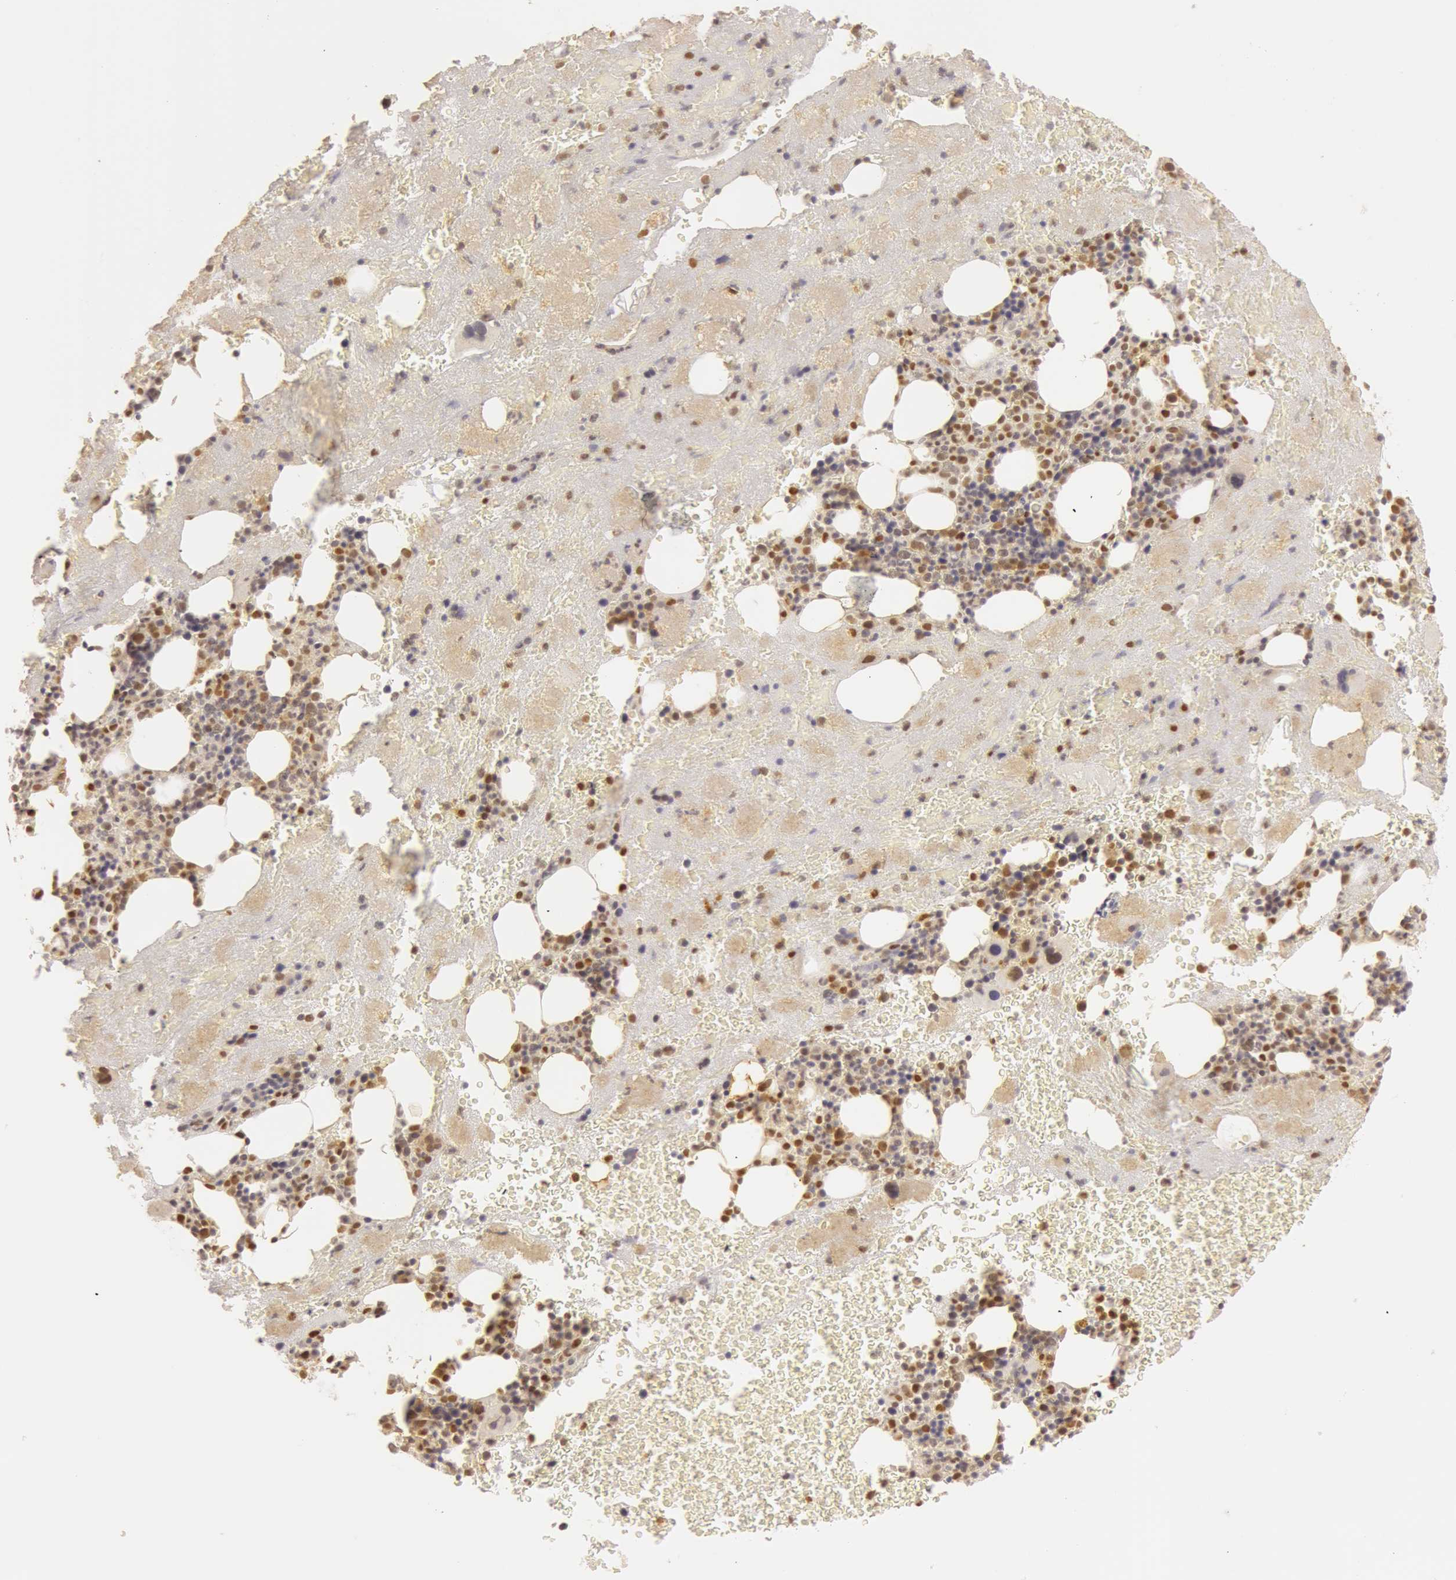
{"staining": {"intensity": "moderate", "quantity": "25%-75%", "location": "nuclear"}, "tissue": "bone marrow", "cell_type": "Hematopoietic cells", "image_type": "normal", "snomed": [{"axis": "morphology", "description": "Normal tissue, NOS"}, {"axis": "topography", "description": "Bone marrow"}], "caption": "Protein expression analysis of unremarkable human bone marrow reveals moderate nuclear expression in about 25%-75% of hematopoietic cells.", "gene": "OASL", "patient": {"sex": "male", "age": 76}}